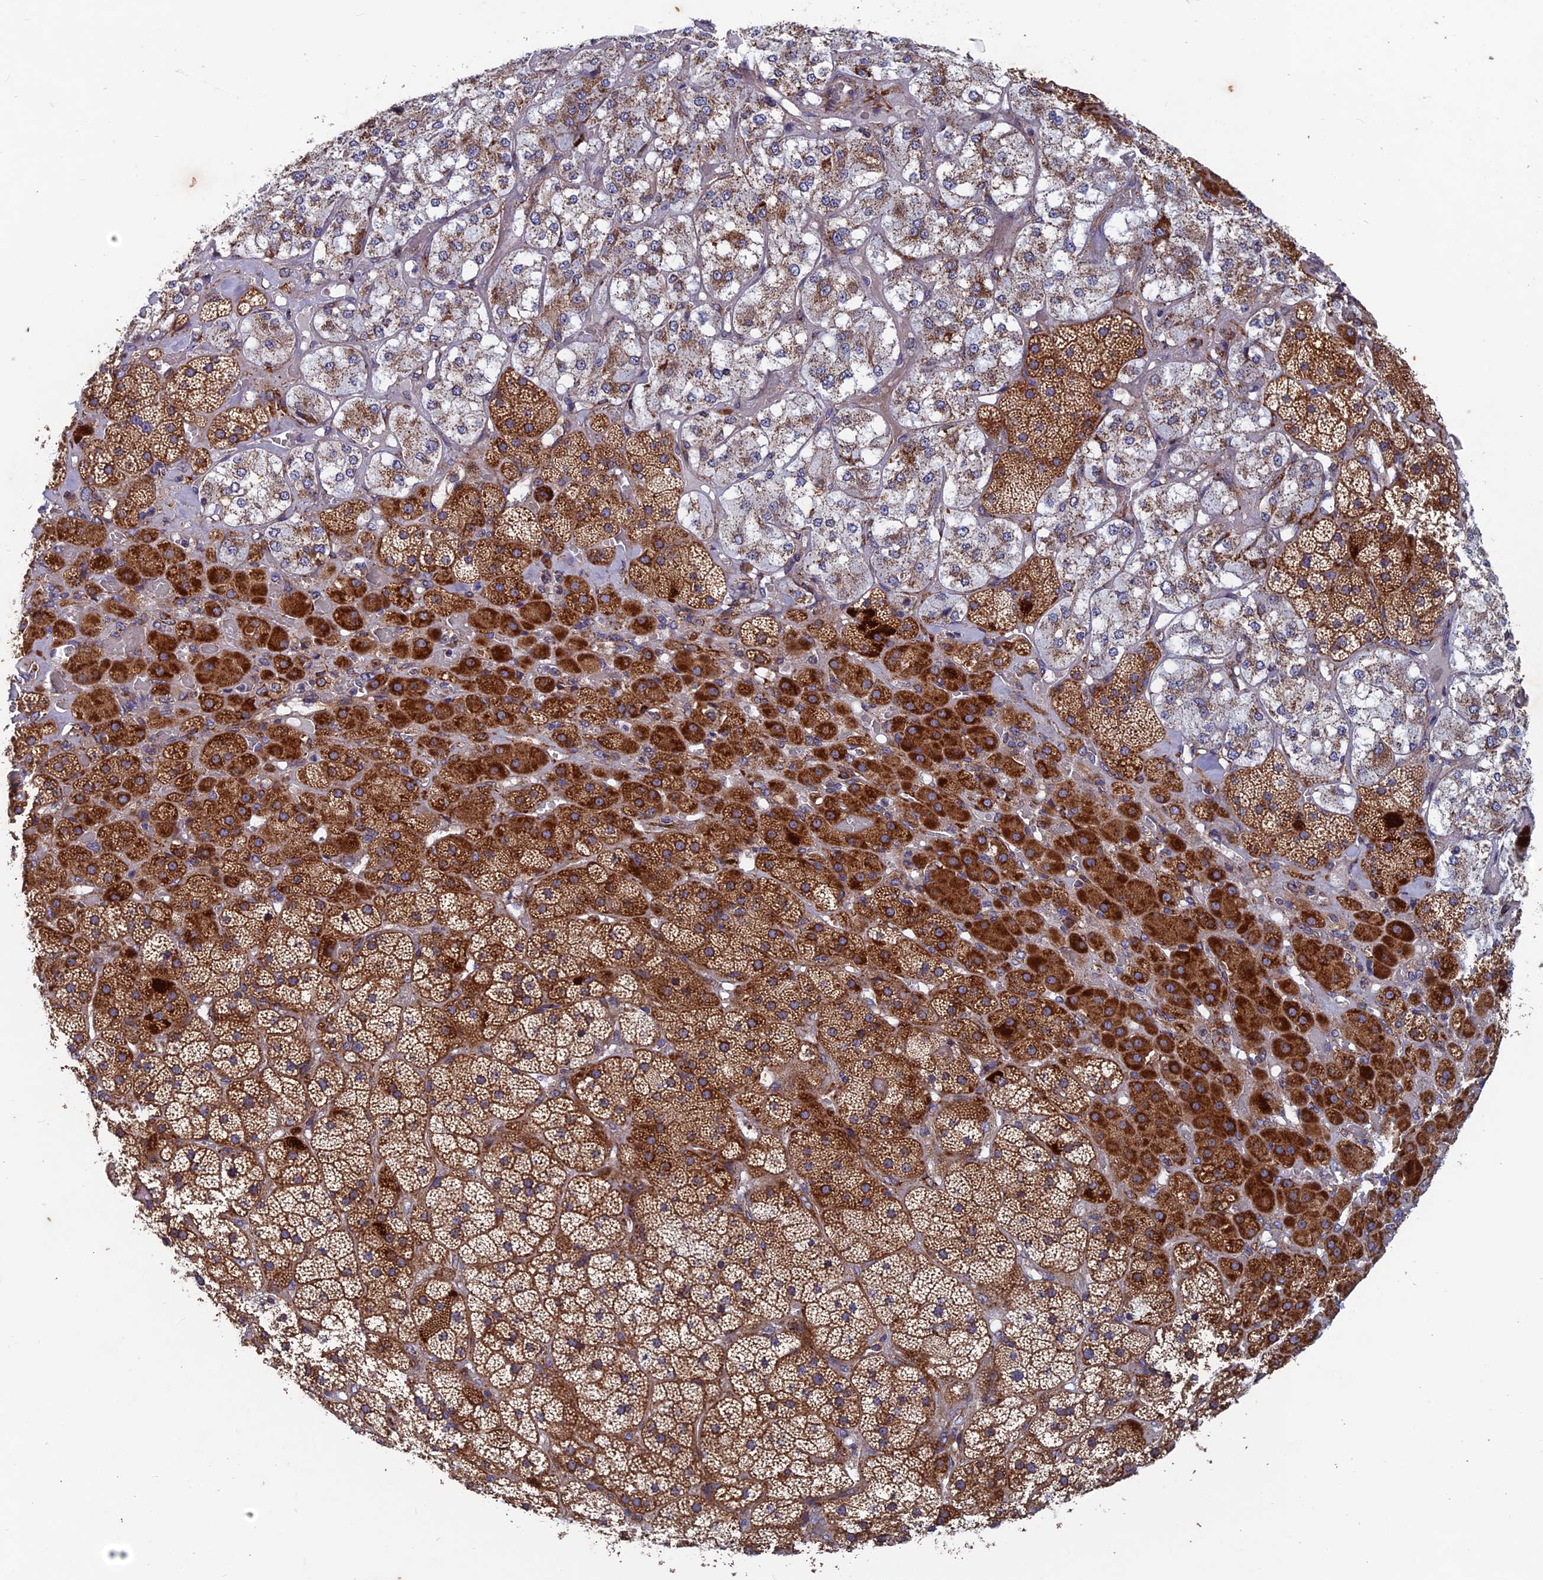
{"staining": {"intensity": "strong", "quantity": ">75%", "location": "cytoplasmic/membranous"}, "tissue": "adrenal gland", "cell_type": "Glandular cells", "image_type": "normal", "snomed": [{"axis": "morphology", "description": "Normal tissue, NOS"}, {"axis": "topography", "description": "Adrenal gland"}], "caption": "Unremarkable adrenal gland was stained to show a protein in brown. There is high levels of strong cytoplasmic/membranous positivity in about >75% of glandular cells. The protein of interest is stained brown, and the nuclei are stained in blue (DAB IHC with brightfield microscopy, high magnification).", "gene": "AP4S1", "patient": {"sex": "male", "age": 57}}